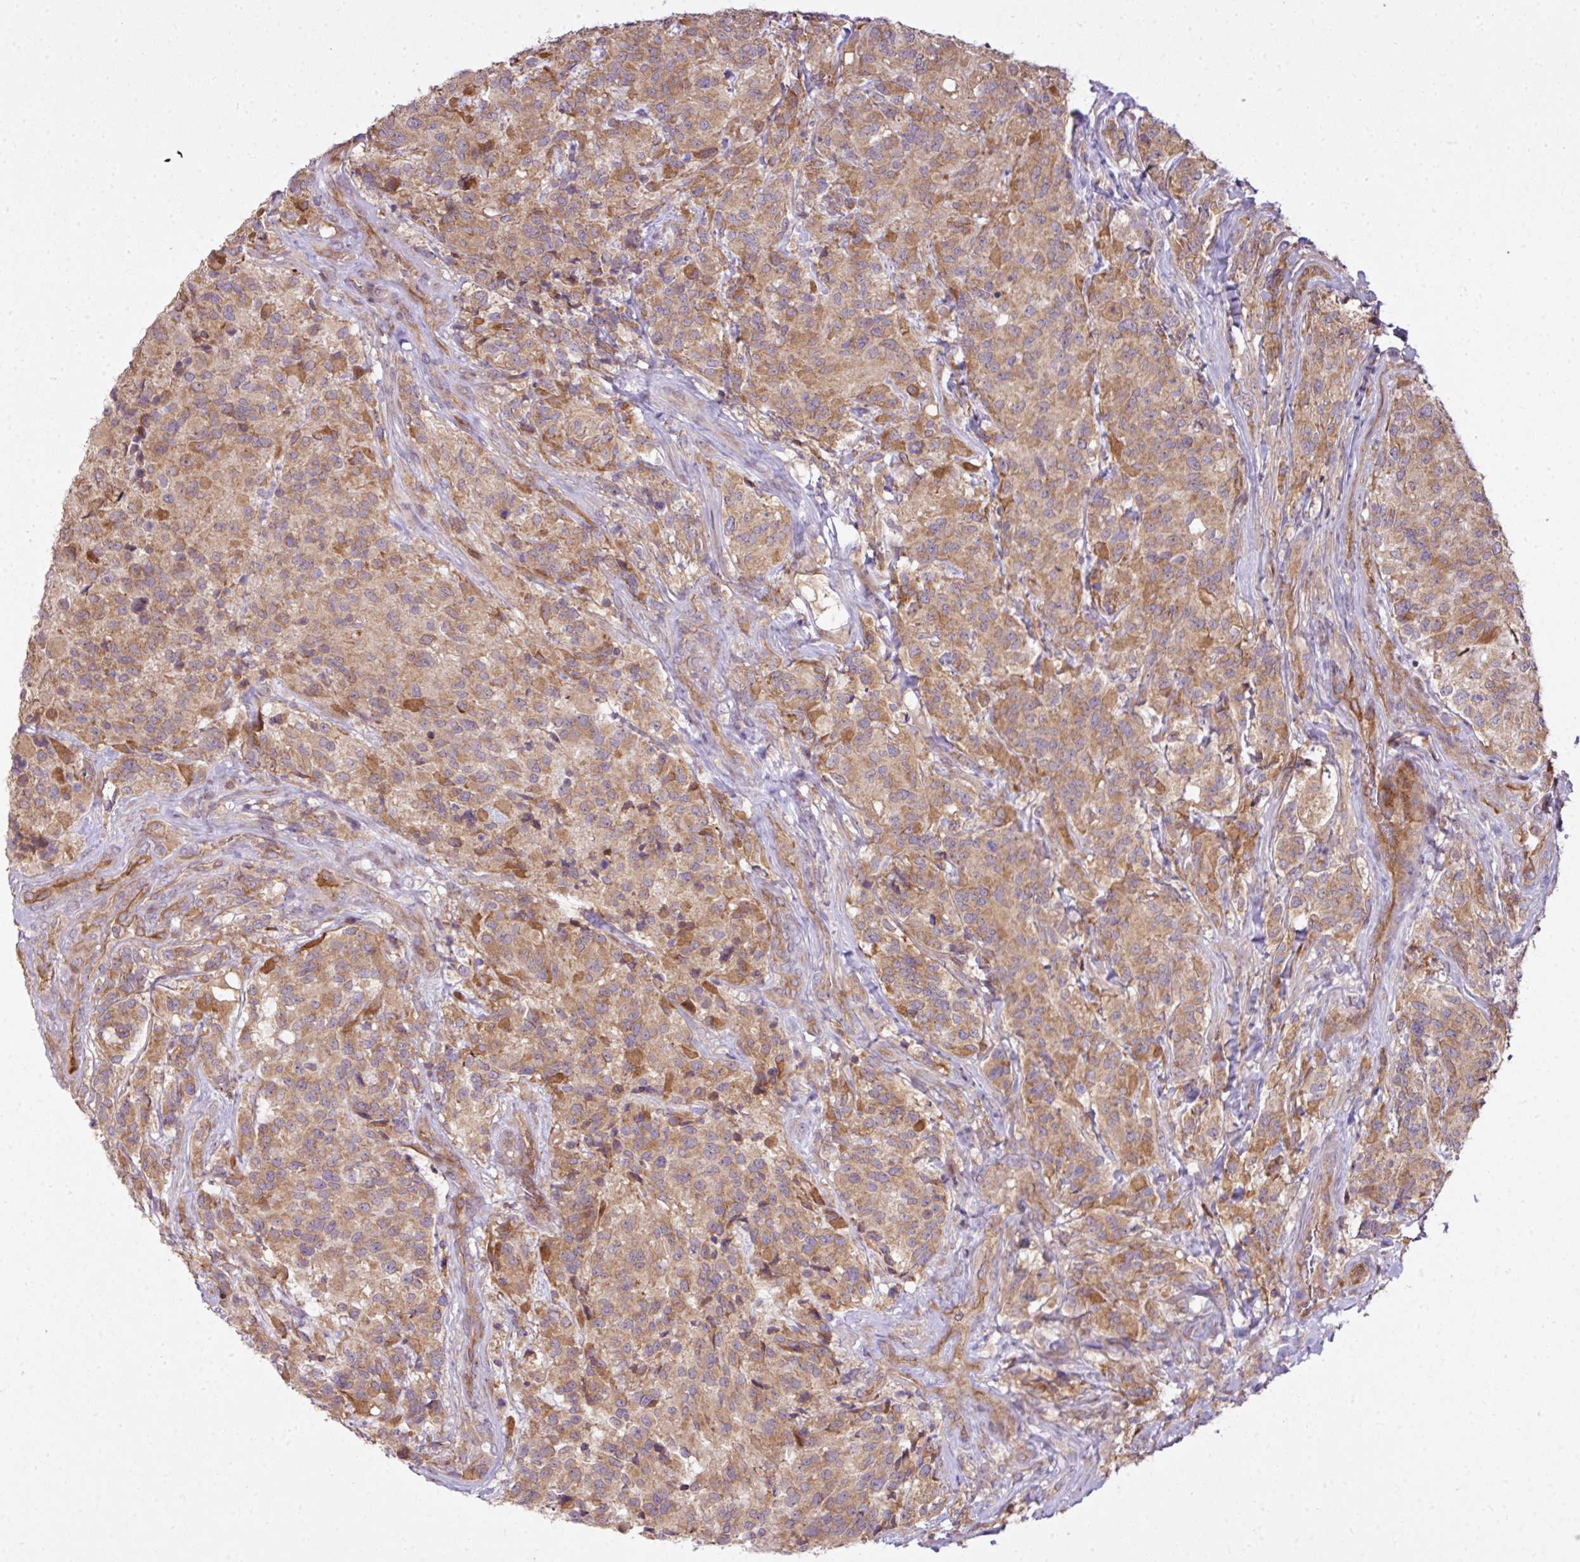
{"staining": {"intensity": "moderate", "quantity": ">75%", "location": "cytoplasmic/membranous"}, "tissue": "glioma", "cell_type": "Tumor cells", "image_type": "cancer", "snomed": [{"axis": "morphology", "description": "Glioma, malignant, High grade"}, {"axis": "topography", "description": "Brain"}], "caption": "Protein positivity by immunohistochemistry reveals moderate cytoplasmic/membranous expression in approximately >75% of tumor cells in glioma. Immunohistochemistry (ihc) stains the protein in brown and the nuclei are stained blue.", "gene": "COX18", "patient": {"sex": "female", "age": 67}}